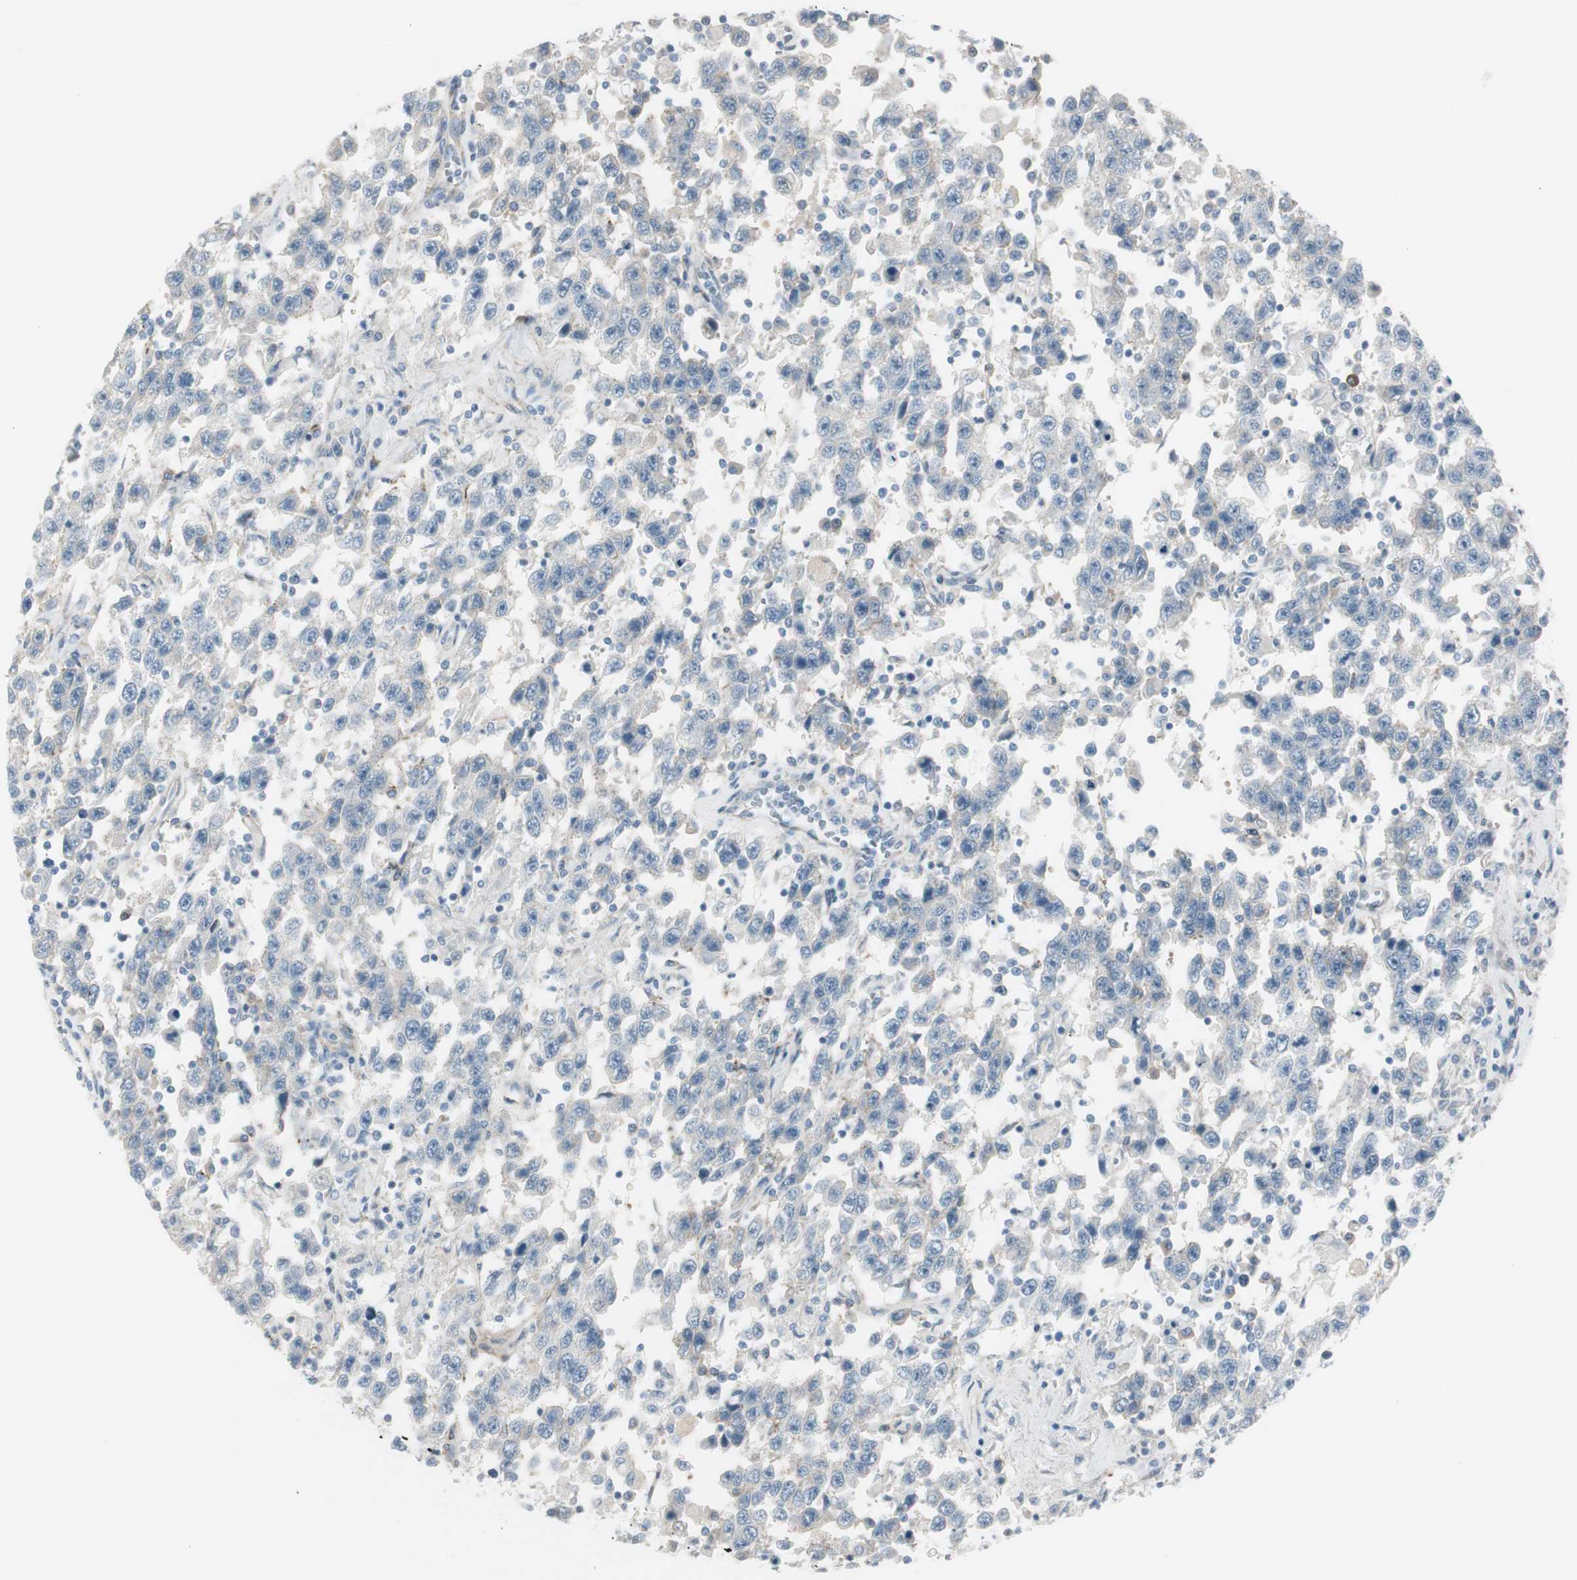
{"staining": {"intensity": "negative", "quantity": "none", "location": "none"}, "tissue": "testis cancer", "cell_type": "Tumor cells", "image_type": "cancer", "snomed": [{"axis": "morphology", "description": "Seminoma, NOS"}, {"axis": "topography", "description": "Testis"}], "caption": "An image of seminoma (testis) stained for a protein exhibits no brown staining in tumor cells. Nuclei are stained in blue.", "gene": "CACNA2D1", "patient": {"sex": "male", "age": 41}}